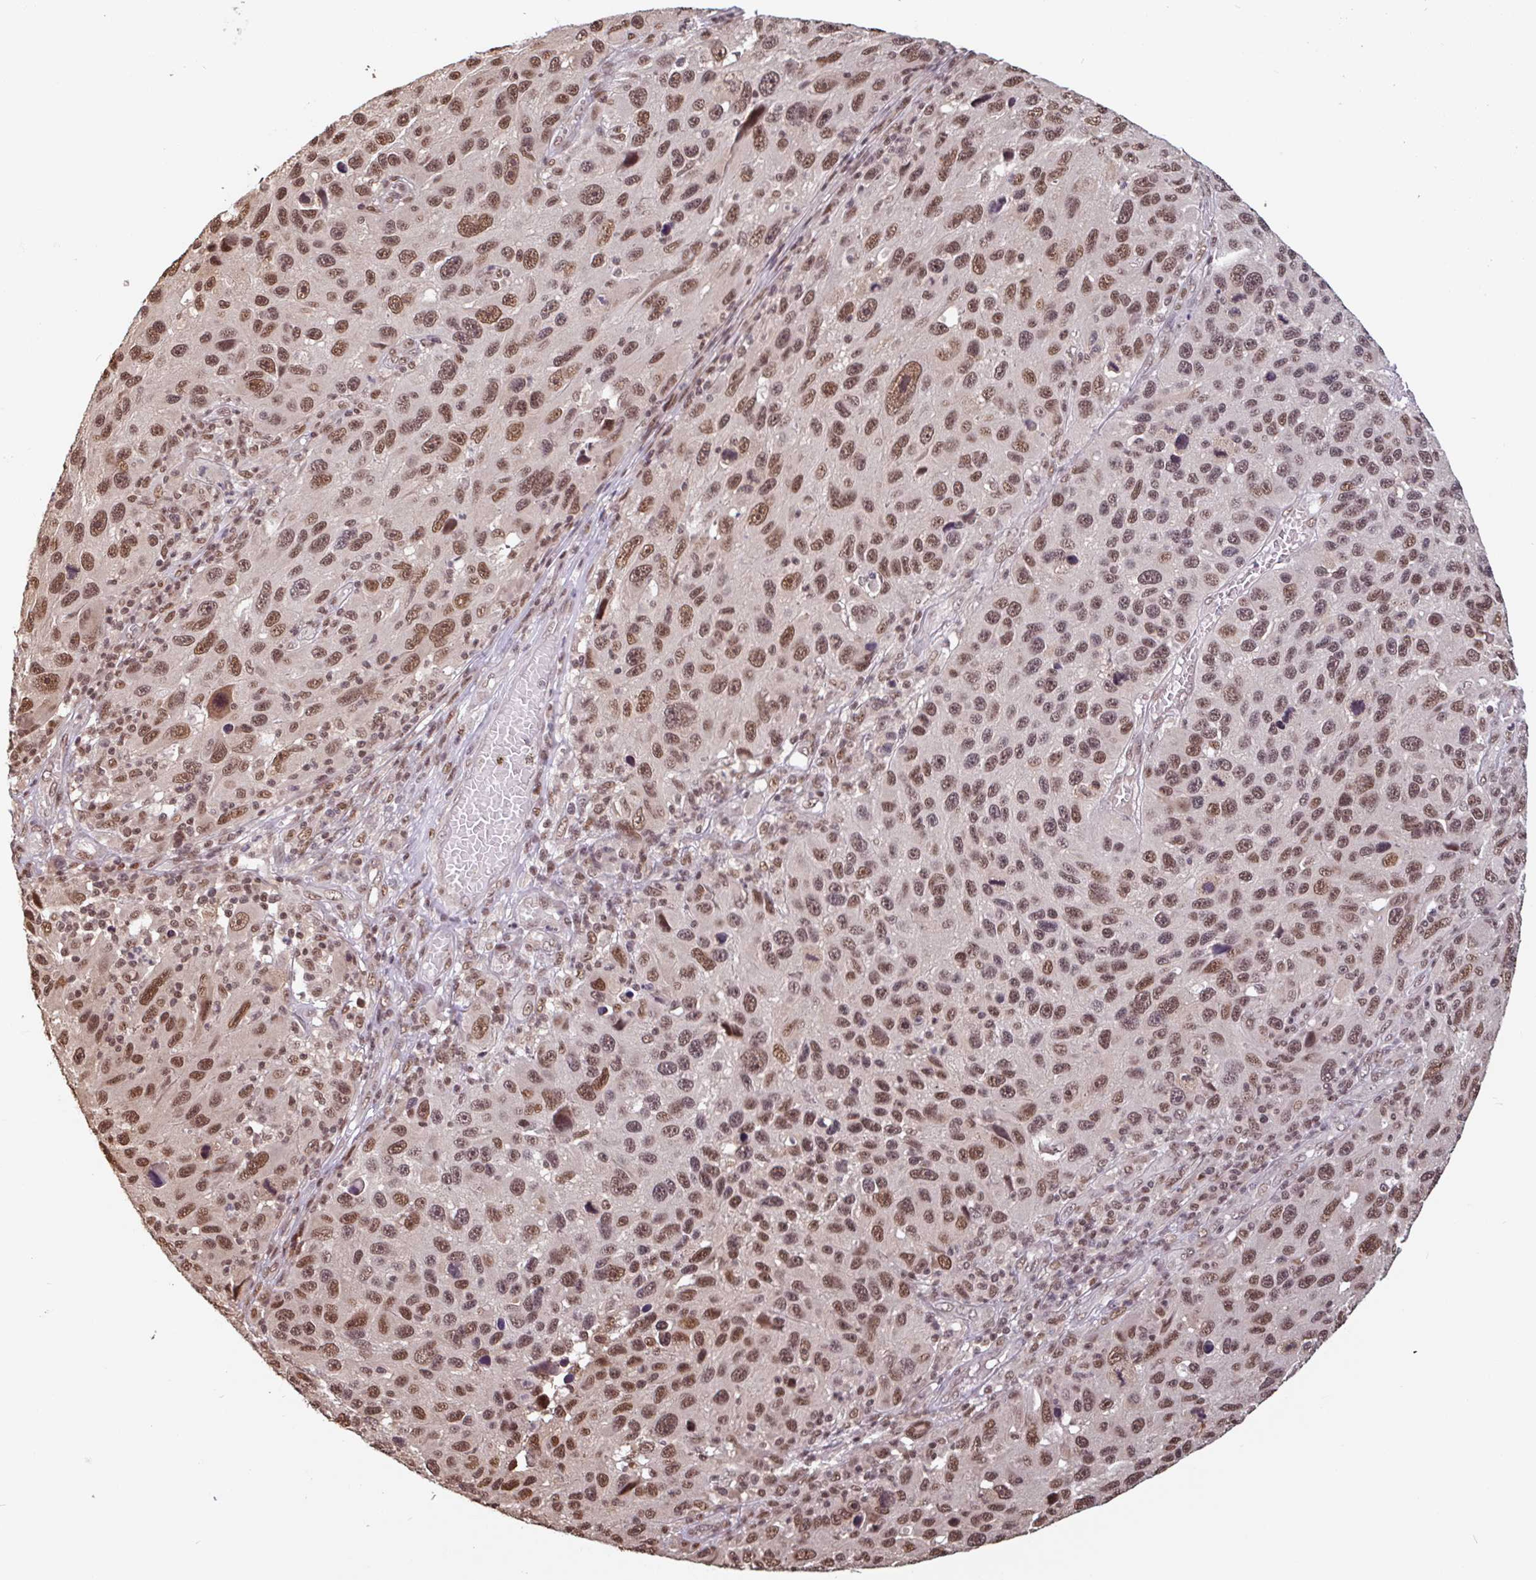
{"staining": {"intensity": "moderate", "quantity": ">75%", "location": "nuclear"}, "tissue": "melanoma", "cell_type": "Tumor cells", "image_type": "cancer", "snomed": [{"axis": "morphology", "description": "Malignant melanoma, NOS"}, {"axis": "topography", "description": "Skin"}], "caption": "An immunohistochemistry (IHC) histopathology image of tumor tissue is shown. Protein staining in brown highlights moderate nuclear positivity in melanoma within tumor cells.", "gene": "DR1", "patient": {"sex": "male", "age": 53}}